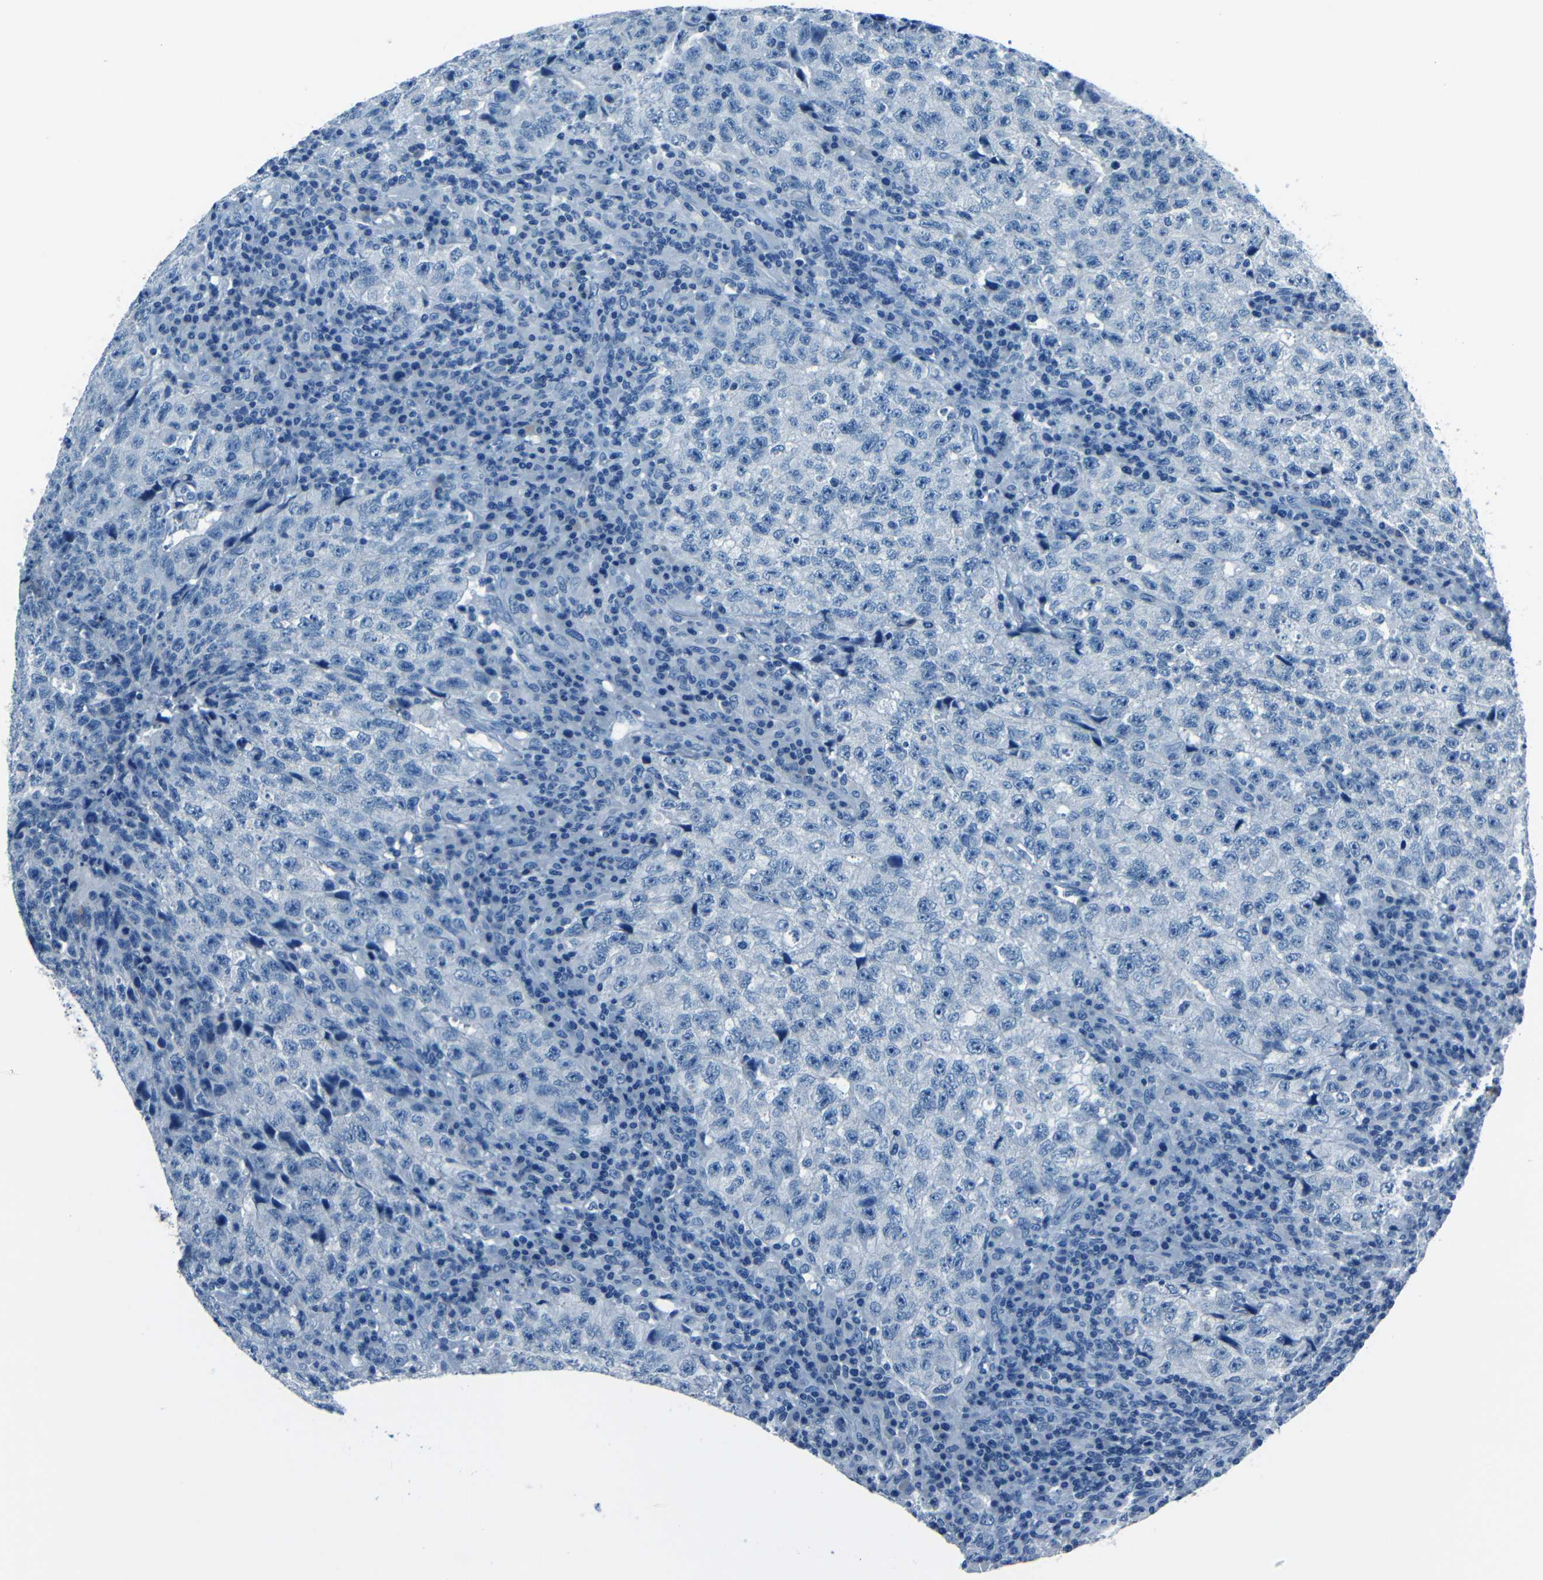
{"staining": {"intensity": "negative", "quantity": "none", "location": "none"}, "tissue": "testis cancer", "cell_type": "Tumor cells", "image_type": "cancer", "snomed": [{"axis": "morphology", "description": "Necrosis, NOS"}, {"axis": "morphology", "description": "Carcinoma, Embryonal, NOS"}, {"axis": "topography", "description": "Testis"}], "caption": "The immunohistochemistry histopathology image has no significant positivity in tumor cells of testis cancer (embryonal carcinoma) tissue.", "gene": "FBN2", "patient": {"sex": "male", "age": 19}}